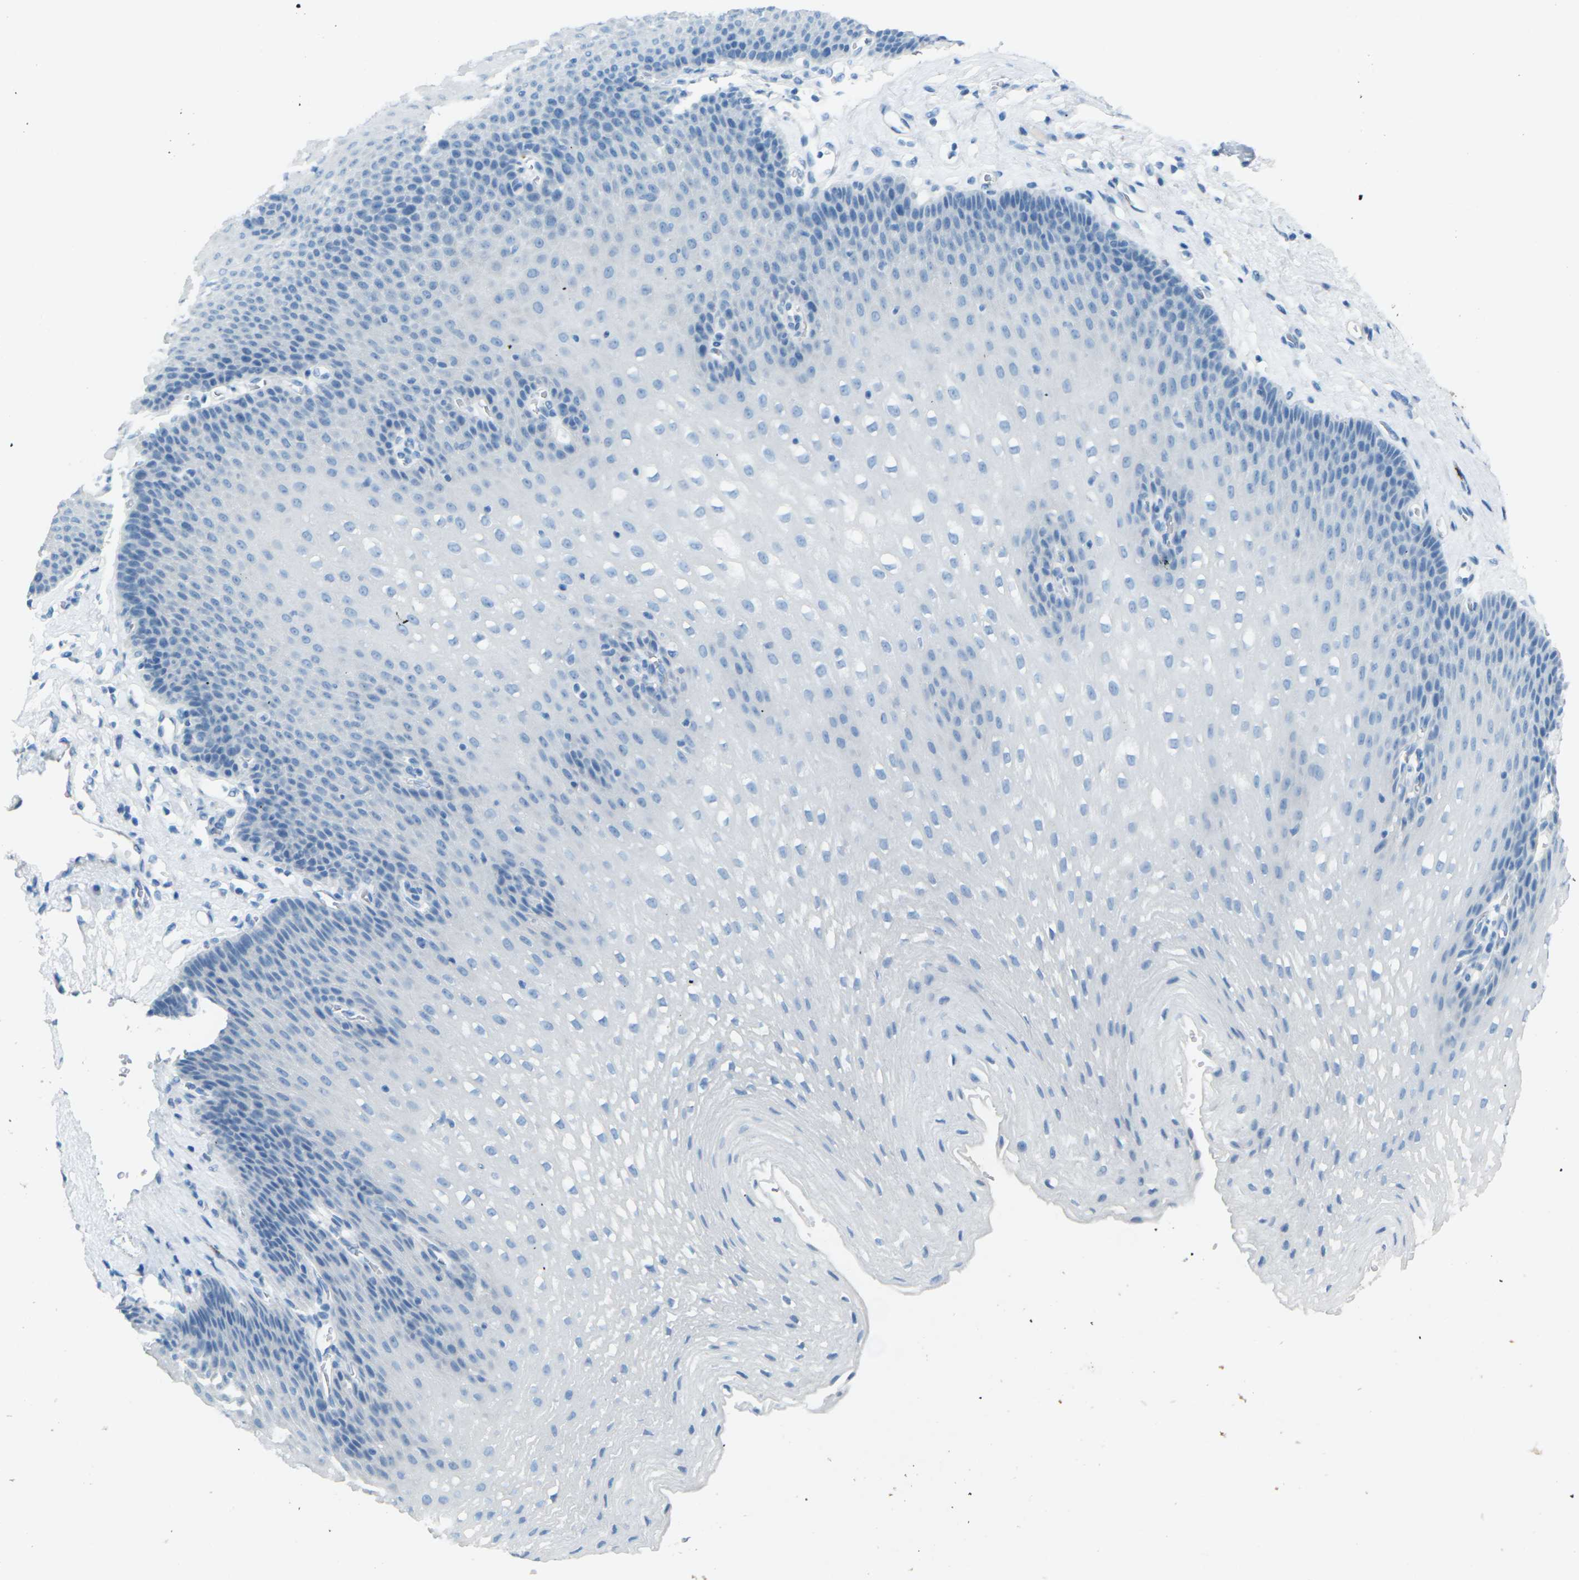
{"staining": {"intensity": "negative", "quantity": "none", "location": "none"}, "tissue": "esophagus", "cell_type": "Squamous epithelial cells", "image_type": "normal", "snomed": [{"axis": "morphology", "description": "Normal tissue, NOS"}, {"axis": "topography", "description": "Esophagus"}], "caption": "Immunohistochemical staining of unremarkable human esophagus displays no significant expression in squamous epithelial cells.", "gene": "CDH16", "patient": {"sex": "male", "age": 48}}